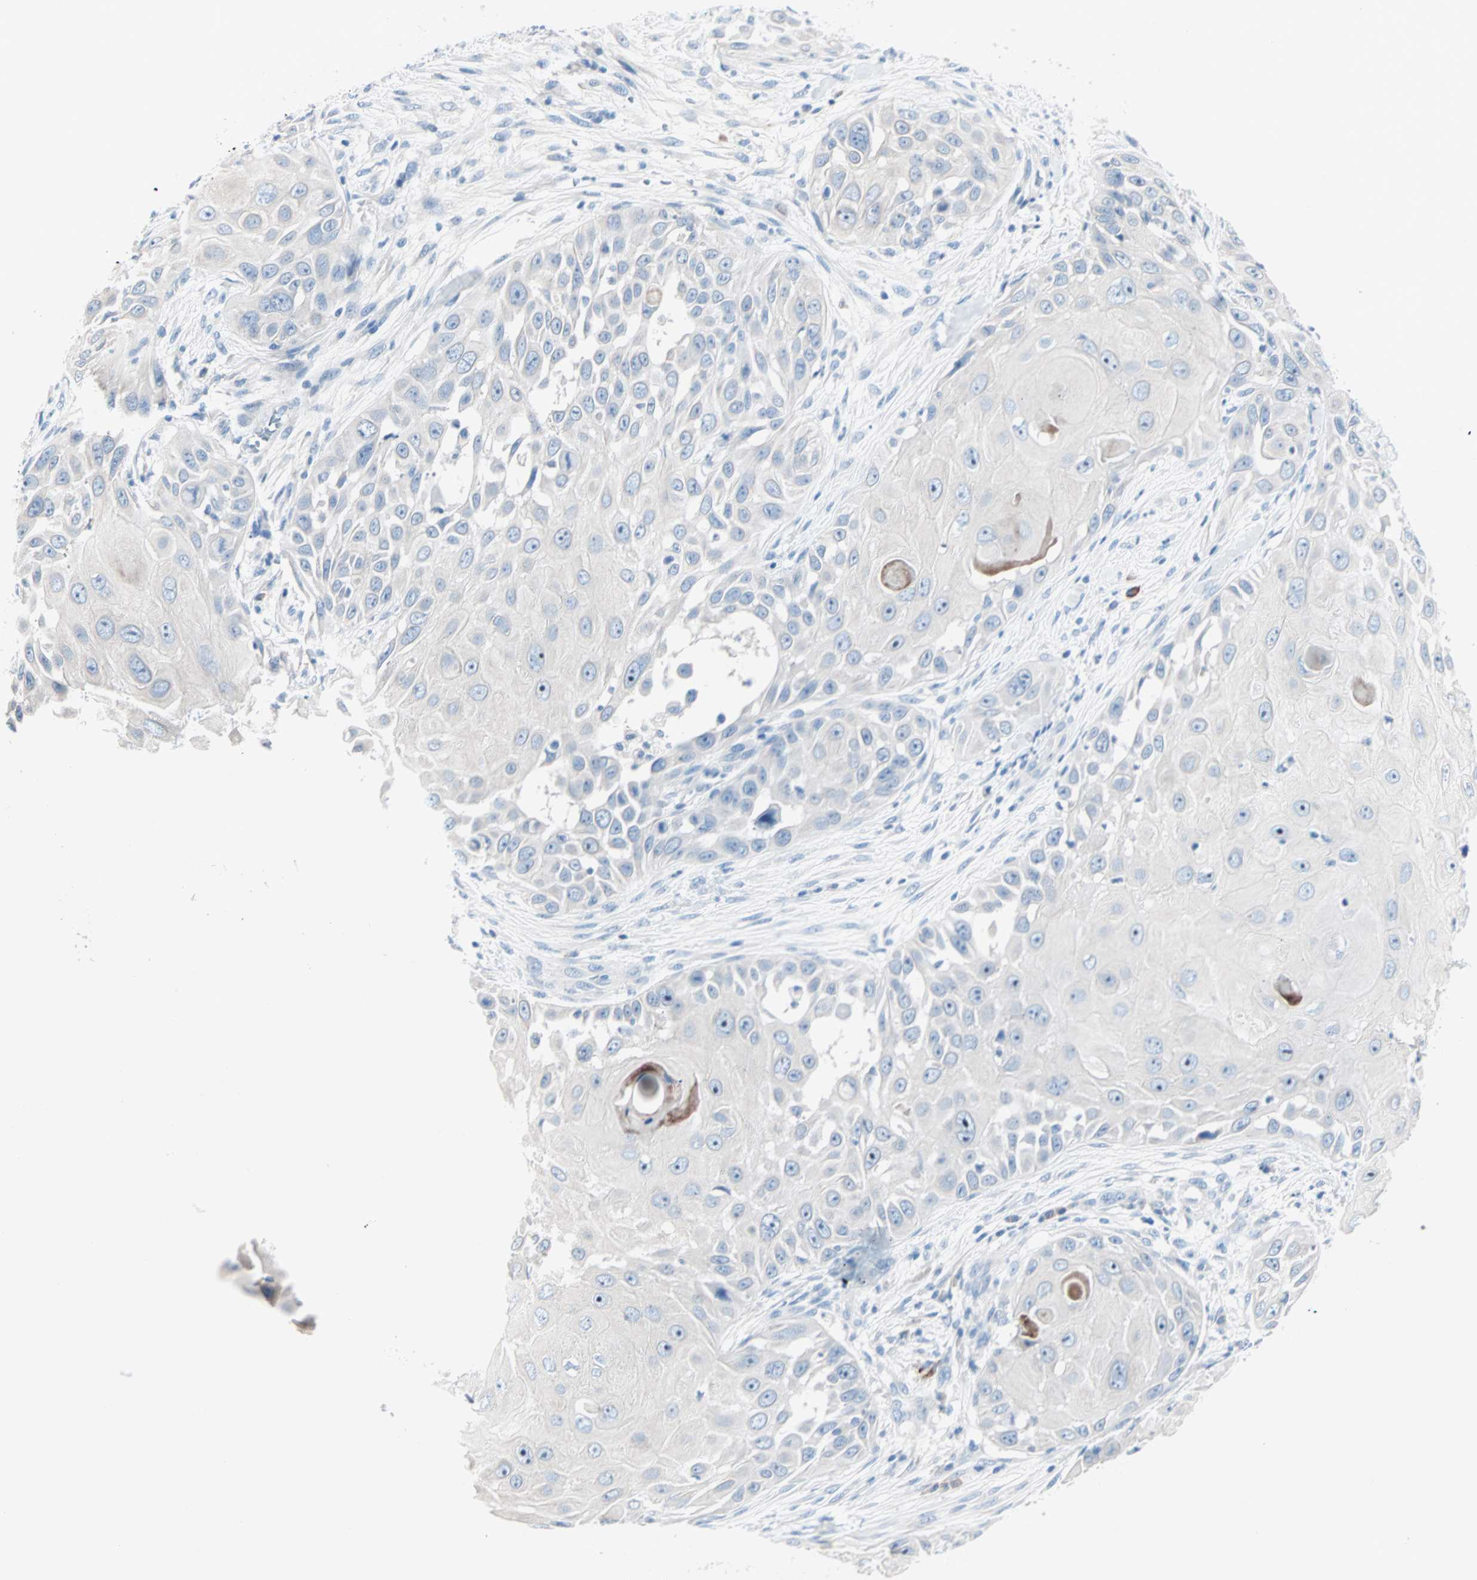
{"staining": {"intensity": "negative", "quantity": "none", "location": "none"}, "tissue": "skin cancer", "cell_type": "Tumor cells", "image_type": "cancer", "snomed": [{"axis": "morphology", "description": "Squamous cell carcinoma, NOS"}, {"axis": "topography", "description": "Skin"}], "caption": "This micrograph is of squamous cell carcinoma (skin) stained with immunohistochemistry (IHC) to label a protein in brown with the nuclei are counter-stained blue. There is no staining in tumor cells. (Brightfield microscopy of DAB (3,3'-diaminobenzidine) IHC at high magnification).", "gene": "NEFH", "patient": {"sex": "female", "age": 44}}